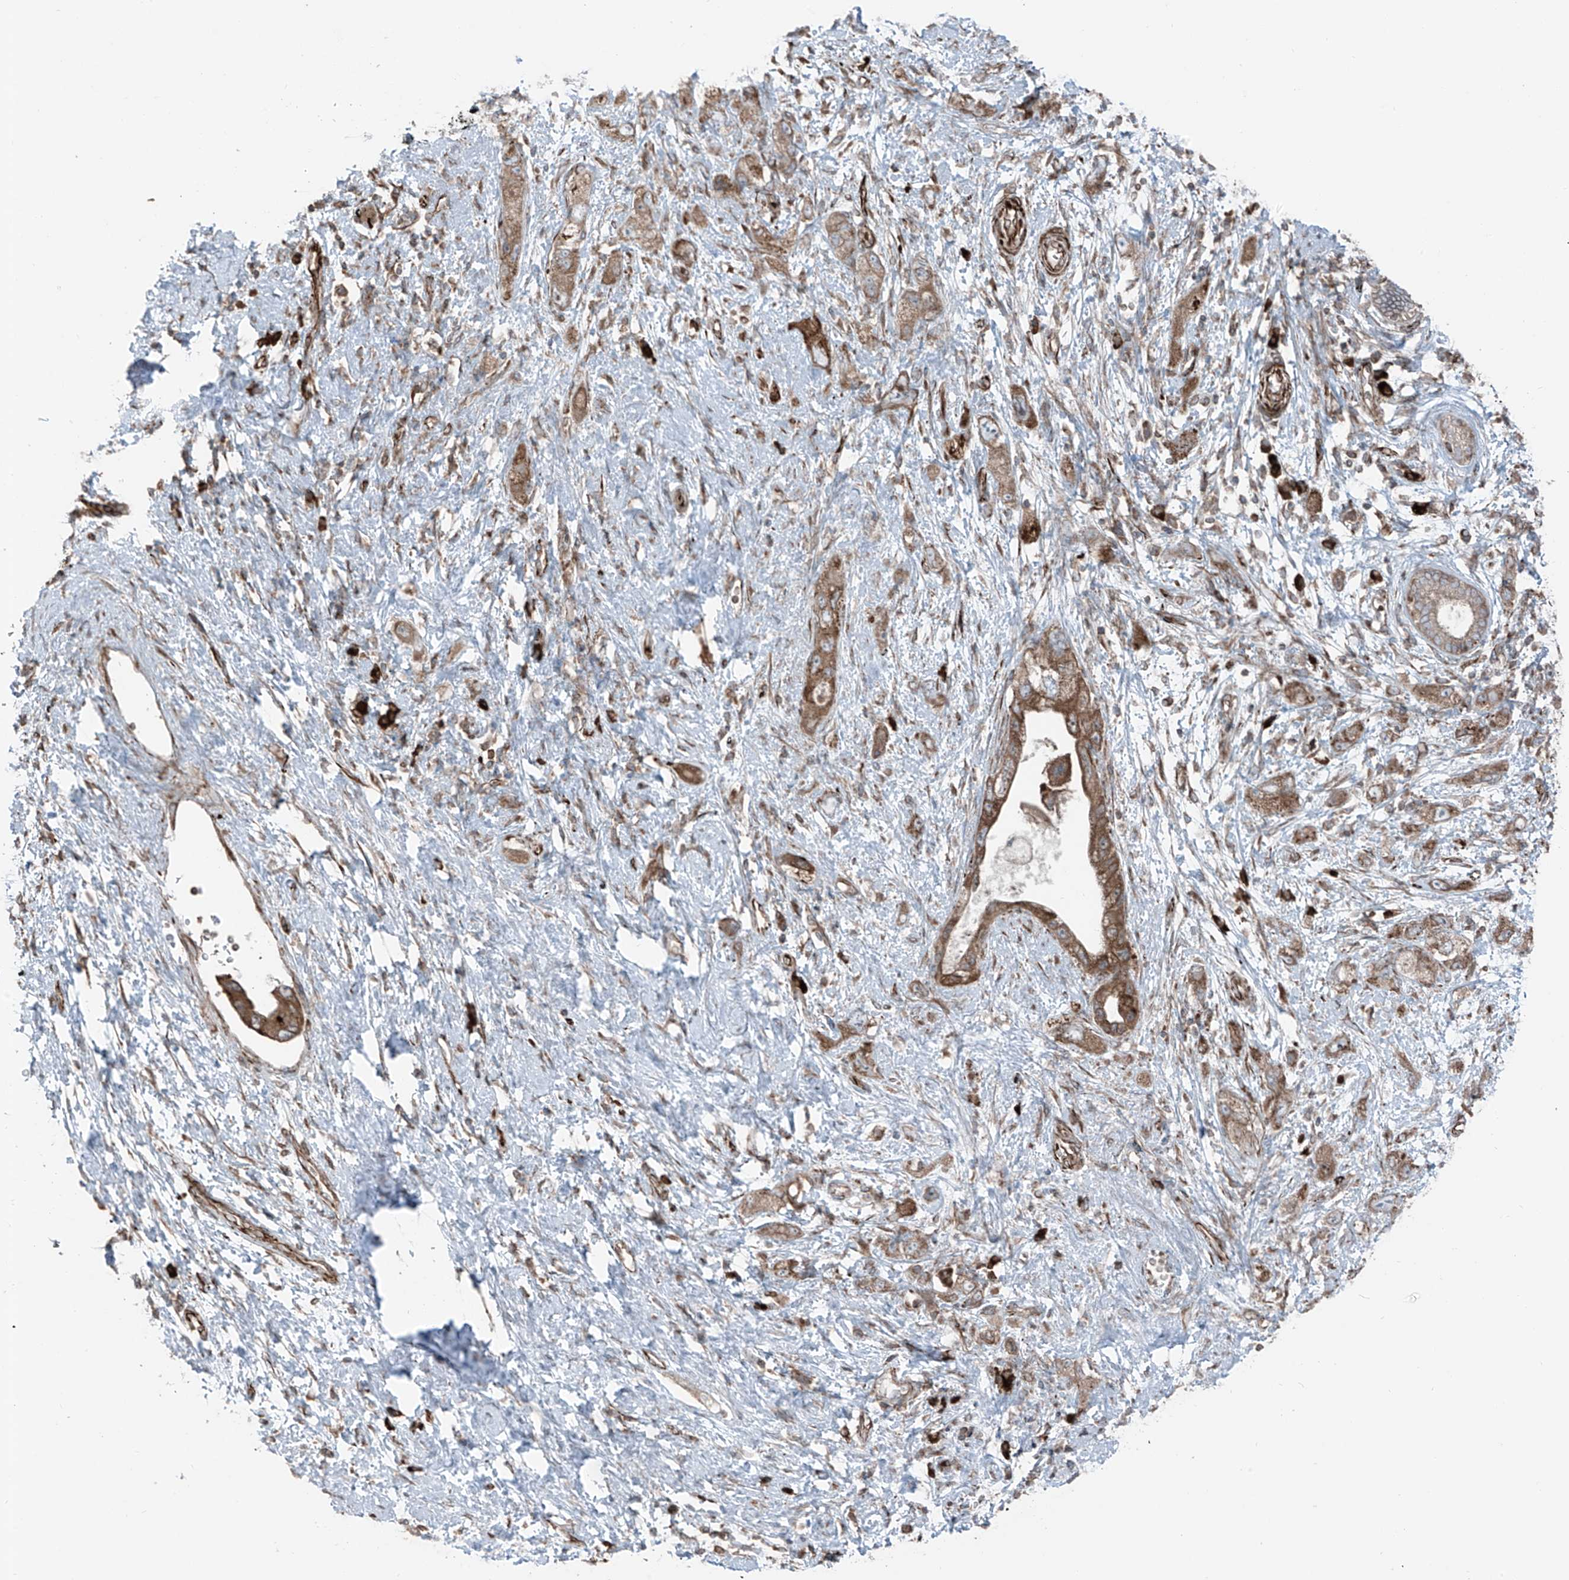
{"staining": {"intensity": "moderate", "quantity": ">75%", "location": "cytoplasmic/membranous"}, "tissue": "pancreatic cancer", "cell_type": "Tumor cells", "image_type": "cancer", "snomed": [{"axis": "morphology", "description": "Adenocarcinoma, NOS"}, {"axis": "topography", "description": "Pancreas"}], "caption": "An immunohistochemistry (IHC) photomicrograph of tumor tissue is shown. Protein staining in brown labels moderate cytoplasmic/membranous positivity in adenocarcinoma (pancreatic) within tumor cells.", "gene": "ERLEC1", "patient": {"sex": "female", "age": 73}}